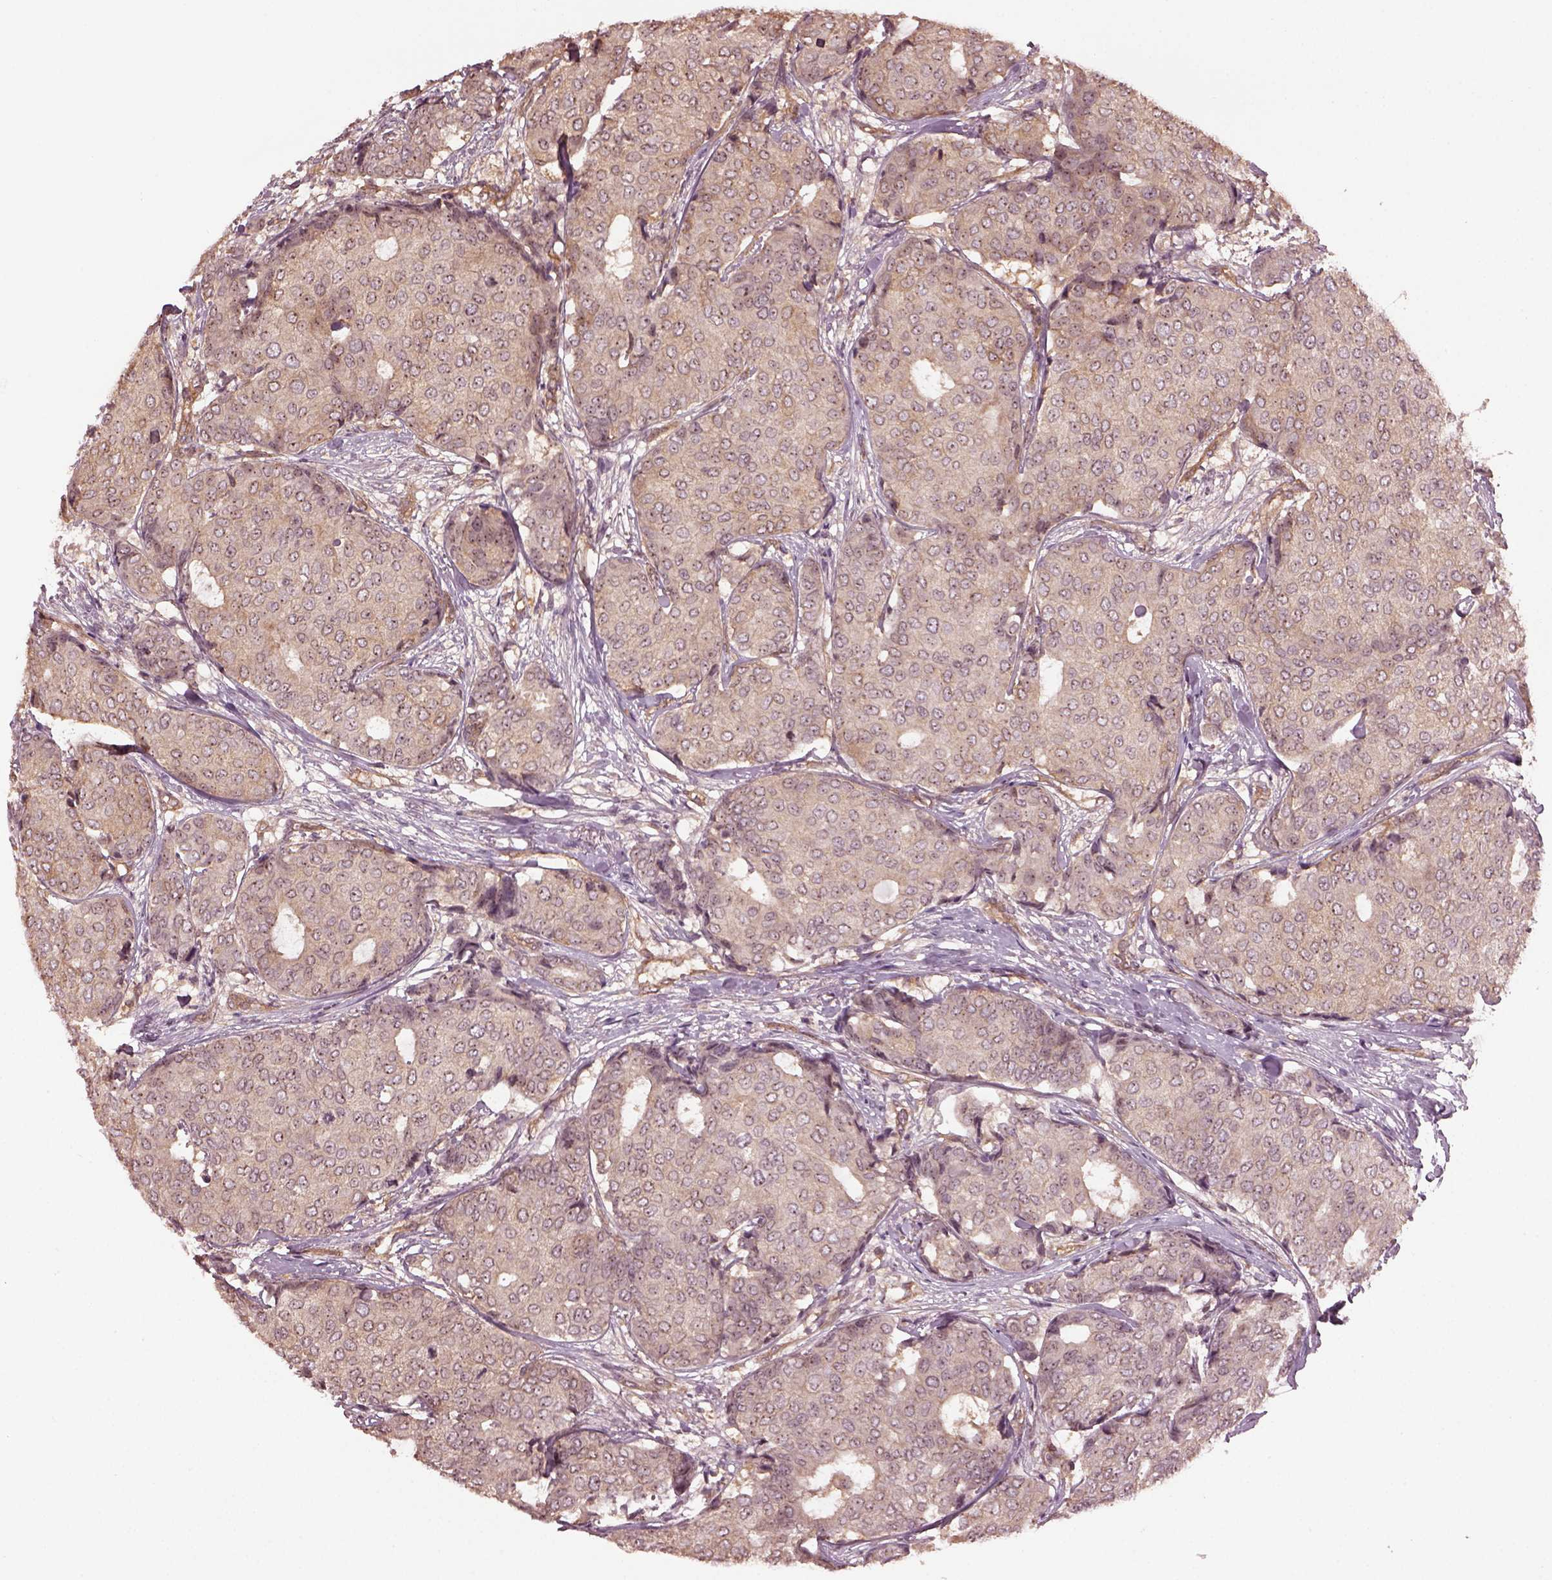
{"staining": {"intensity": "moderate", "quantity": "25%-75%", "location": "cytoplasmic/membranous,nuclear"}, "tissue": "breast cancer", "cell_type": "Tumor cells", "image_type": "cancer", "snomed": [{"axis": "morphology", "description": "Duct carcinoma"}, {"axis": "topography", "description": "Breast"}], "caption": "Infiltrating ductal carcinoma (breast) was stained to show a protein in brown. There is medium levels of moderate cytoplasmic/membranous and nuclear positivity in approximately 25%-75% of tumor cells.", "gene": "GNRH1", "patient": {"sex": "female", "age": 75}}